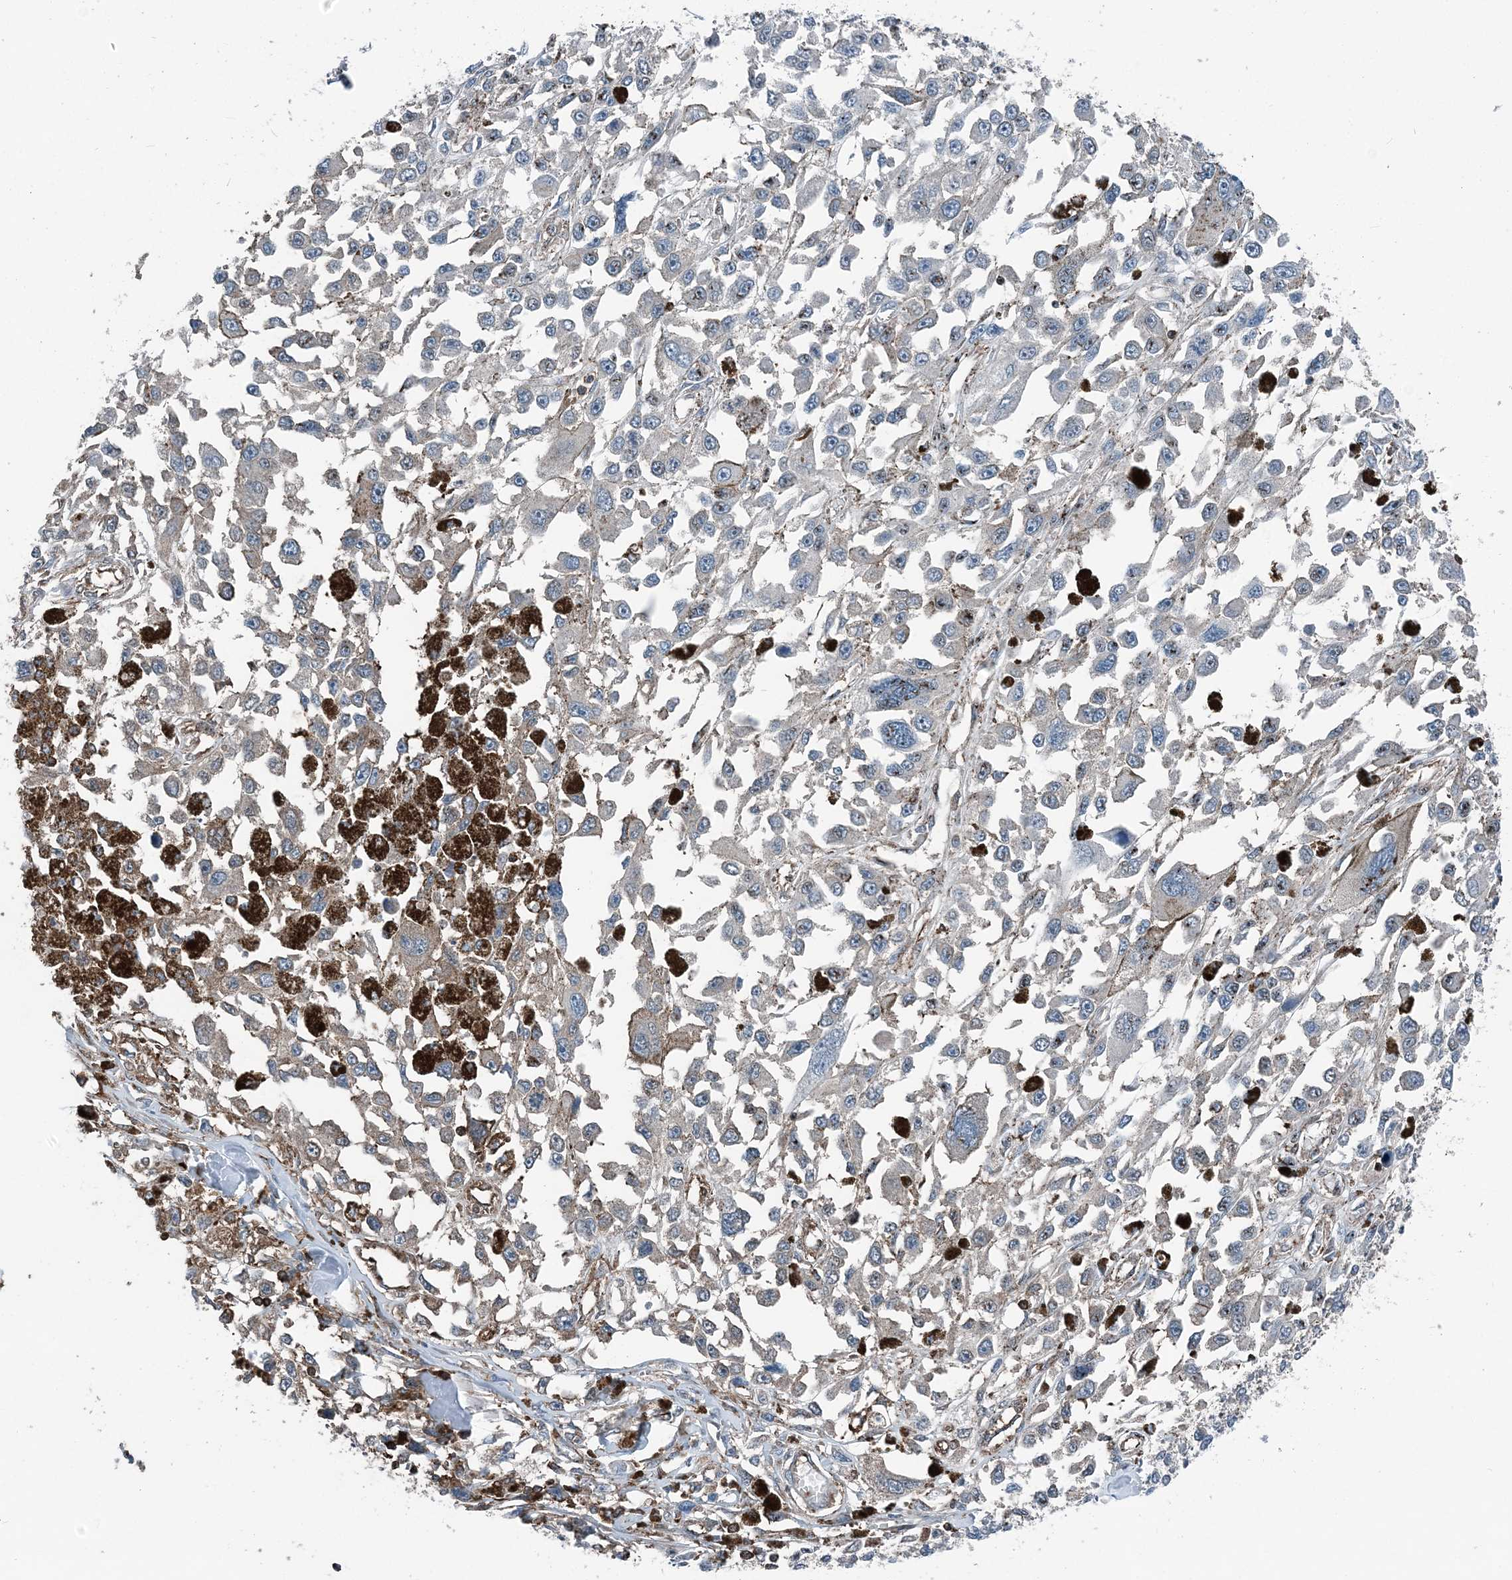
{"staining": {"intensity": "negative", "quantity": "none", "location": "none"}, "tissue": "melanoma", "cell_type": "Tumor cells", "image_type": "cancer", "snomed": [{"axis": "morphology", "description": "Malignant melanoma, Metastatic site"}, {"axis": "topography", "description": "Lymph node"}], "caption": "The photomicrograph reveals no staining of tumor cells in malignant melanoma (metastatic site).", "gene": "CFL1", "patient": {"sex": "male", "age": 59}}